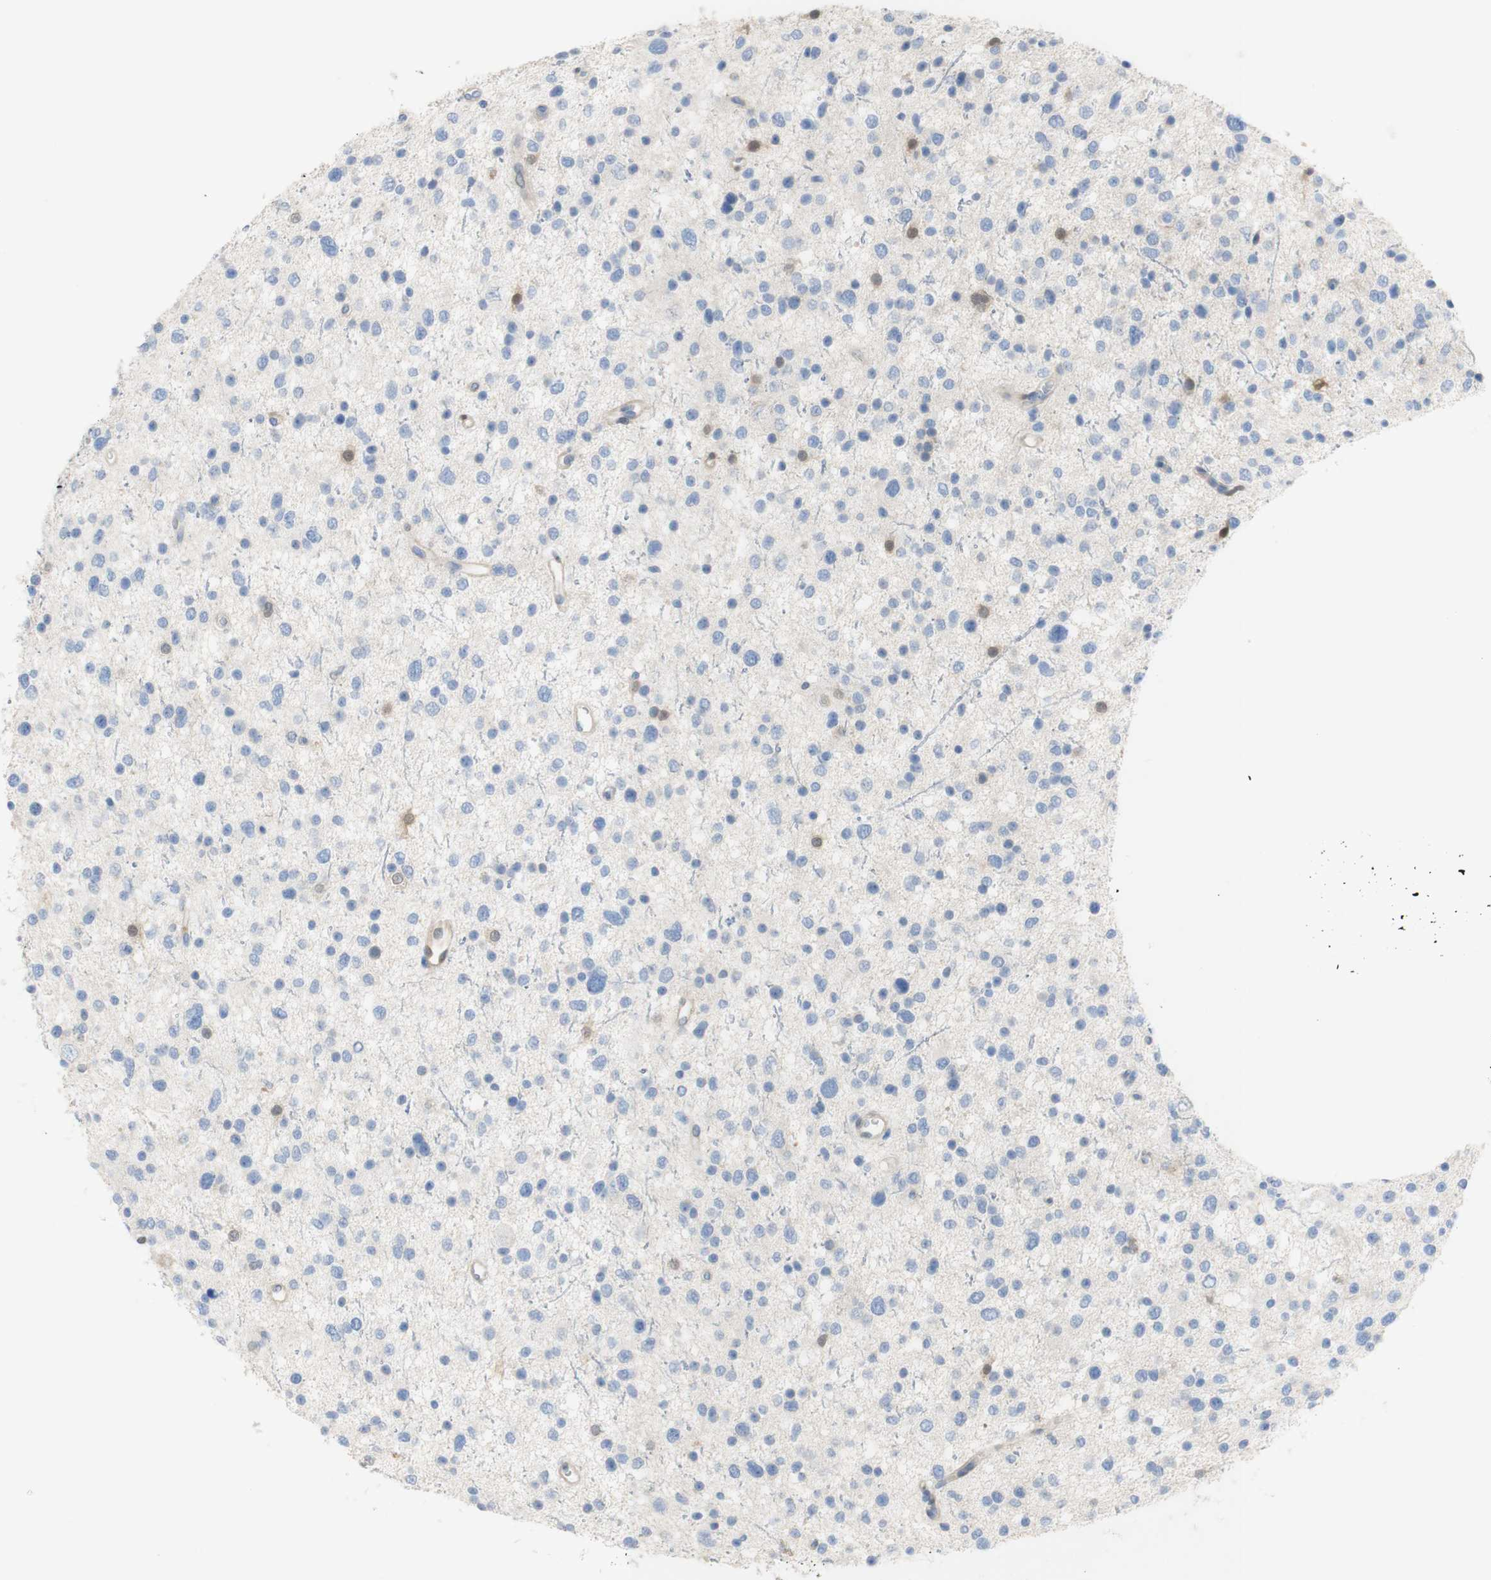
{"staining": {"intensity": "negative", "quantity": "none", "location": "none"}, "tissue": "glioma", "cell_type": "Tumor cells", "image_type": "cancer", "snomed": [{"axis": "morphology", "description": "Glioma, malignant, Low grade"}, {"axis": "topography", "description": "Brain"}], "caption": "Tumor cells are negative for brown protein staining in glioma.", "gene": "SELENBP1", "patient": {"sex": "female", "age": 37}}